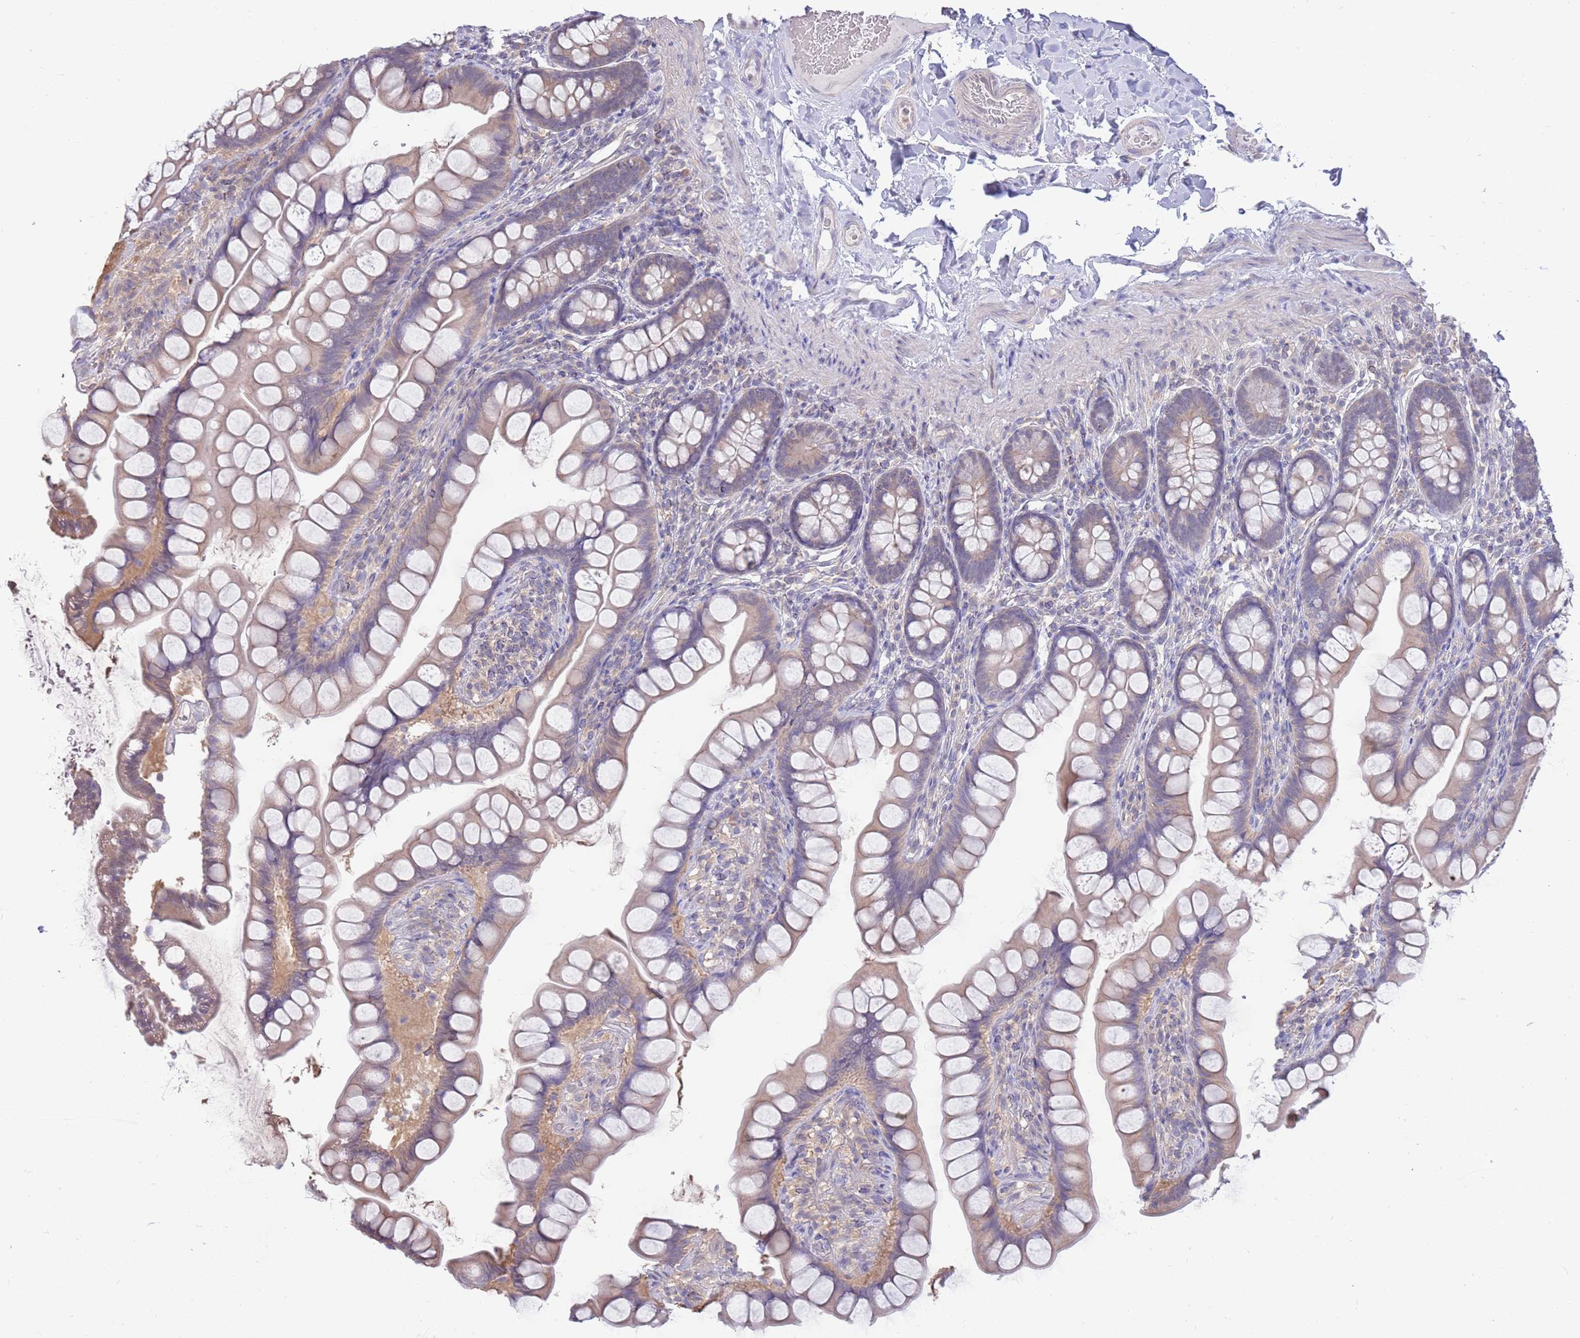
{"staining": {"intensity": "weak", "quantity": "25%-75%", "location": "cytoplasmic/membranous"}, "tissue": "small intestine", "cell_type": "Glandular cells", "image_type": "normal", "snomed": [{"axis": "morphology", "description": "Normal tissue, NOS"}, {"axis": "topography", "description": "Small intestine"}], "caption": "Immunohistochemistry micrograph of normal small intestine: human small intestine stained using immunohistochemistry demonstrates low levels of weak protein expression localized specifically in the cytoplasmic/membranous of glandular cells, appearing as a cytoplasmic/membranous brown color.", "gene": "AP5S1", "patient": {"sex": "male", "age": 70}}